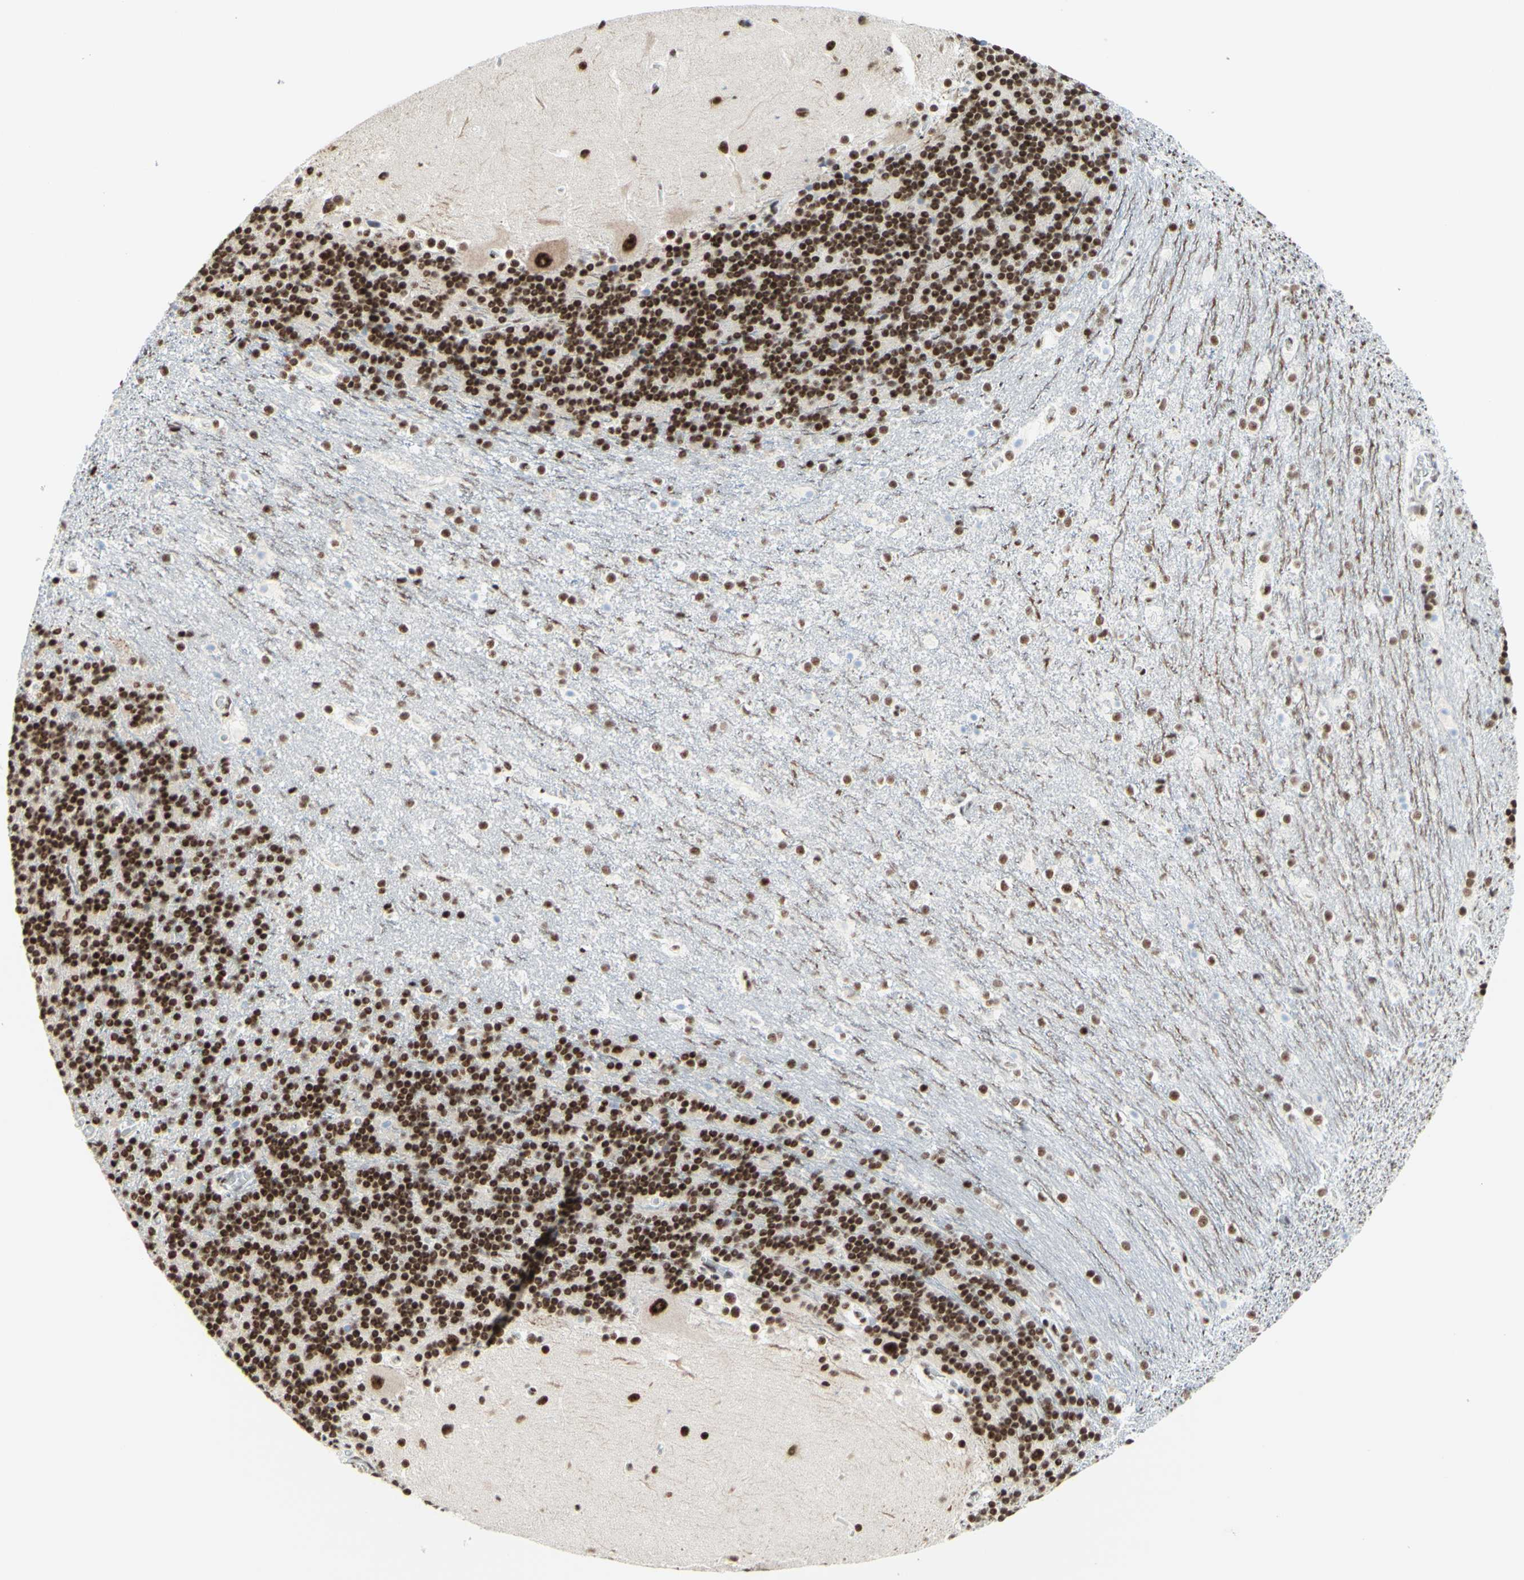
{"staining": {"intensity": "strong", "quantity": ">75%", "location": "nuclear"}, "tissue": "cerebellum", "cell_type": "Cells in granular layer", "image_type": "normal", "snomed": [{"axis": "morphology", "description": "Normal tissue, NOS"}, {"axis": "topography", "description": "Cerebellum"}], "caption": "Strong nuclear expression is appreciated in approximately >75% of cells in granular layer in normal cerebellum.", "gene": "WTAP", "patient": {"sex": "female", "age": 19}}